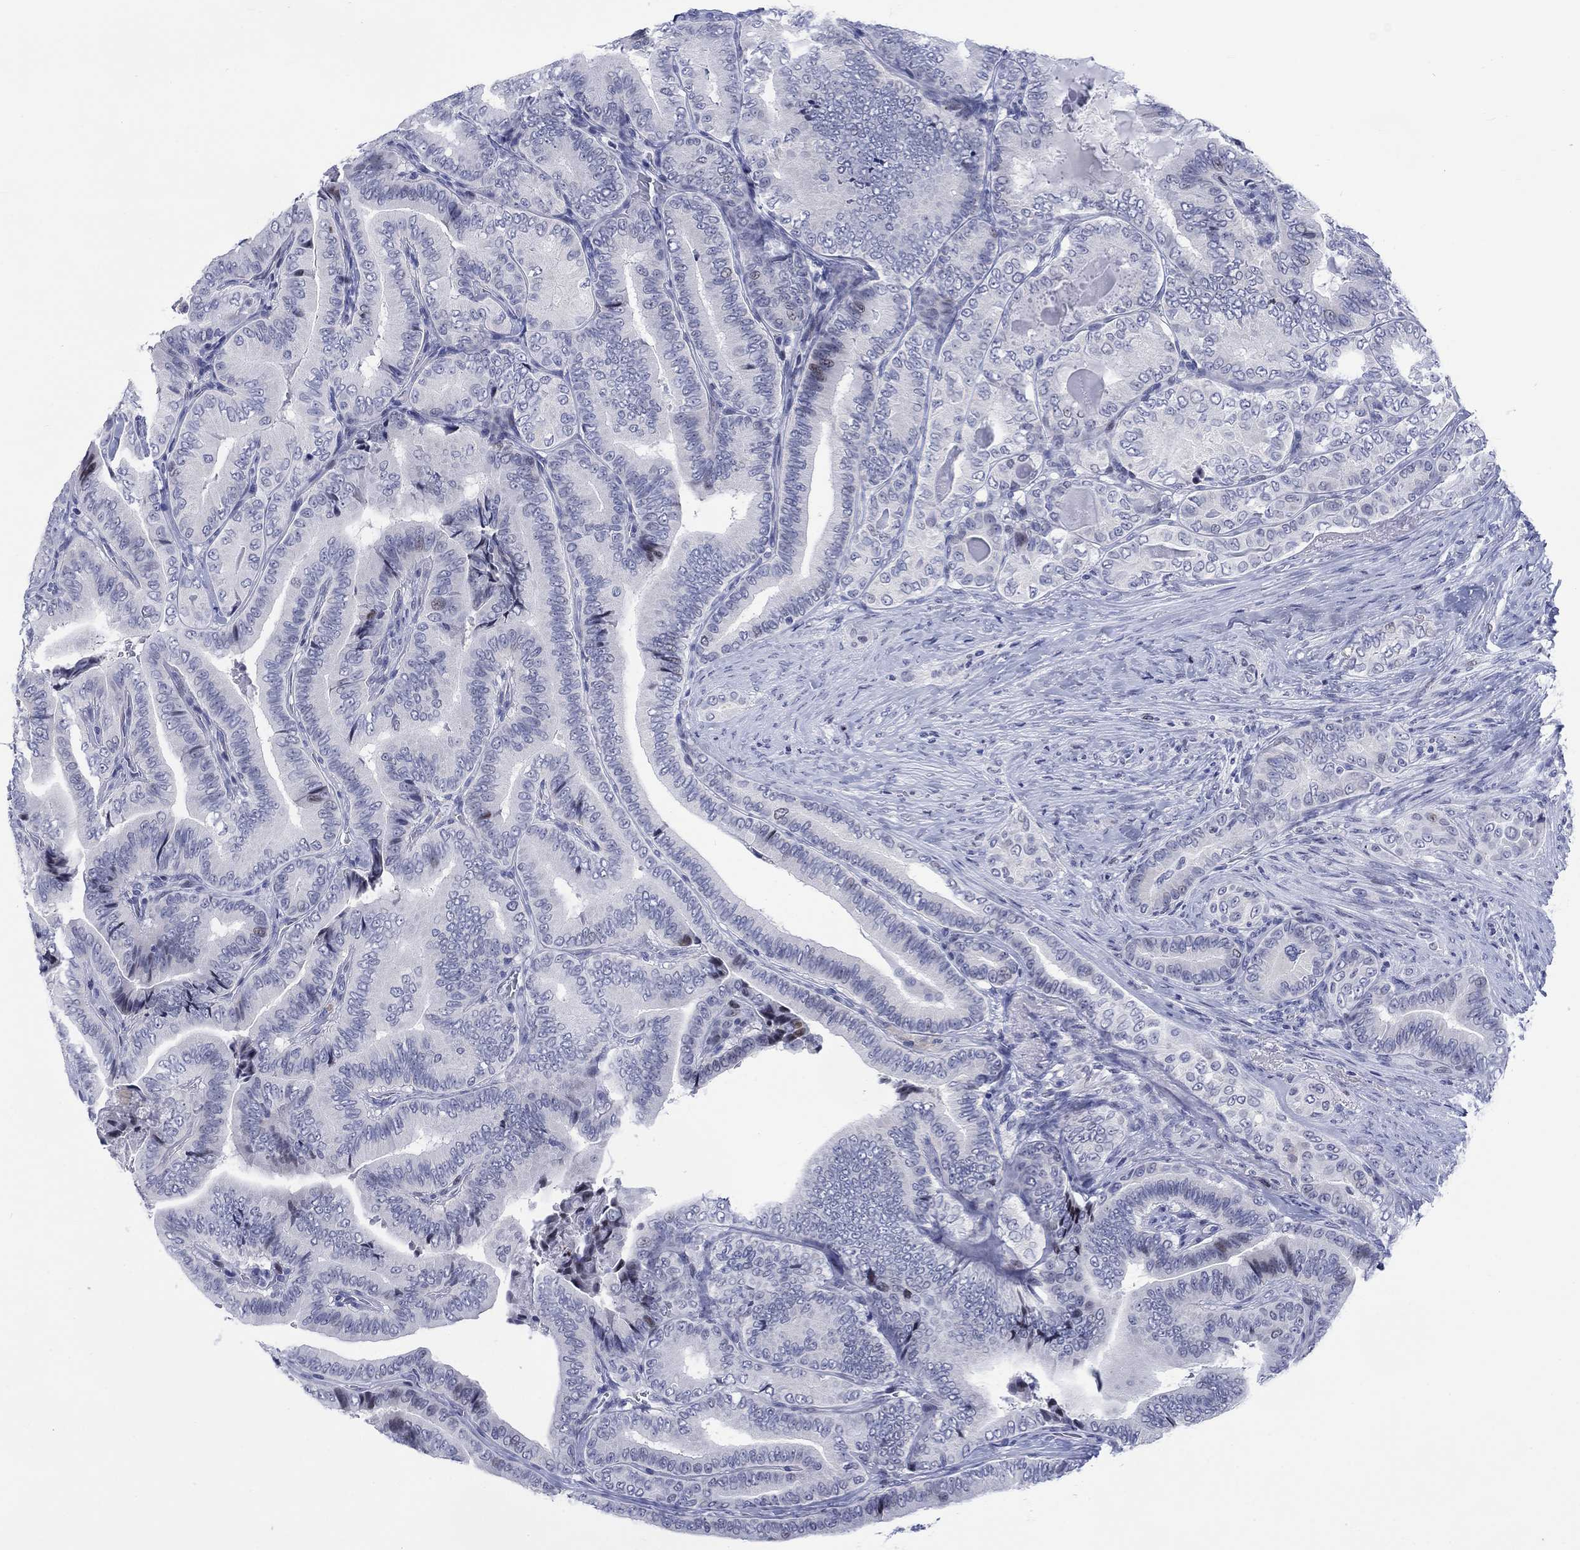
{"staining": {"intensity": "negative", "quantity": "none", "location": "none"}, "tissue": "thyroid cancer", "cell_type": "Tumor cells", "image_type": "cancer", "snomed": [{"axis": "morphology", "description": "Papillary adenocarcinoma, NOS"}, {"axis": "topography", "description": "Thyroid gland"}], "caption": "The histopathology image demonstrates no staining of tumor cells in papillary adenocarcinoma (thyroid).", "gene": "CDCA2", "patient": {"sex": "male", "age": 61}}